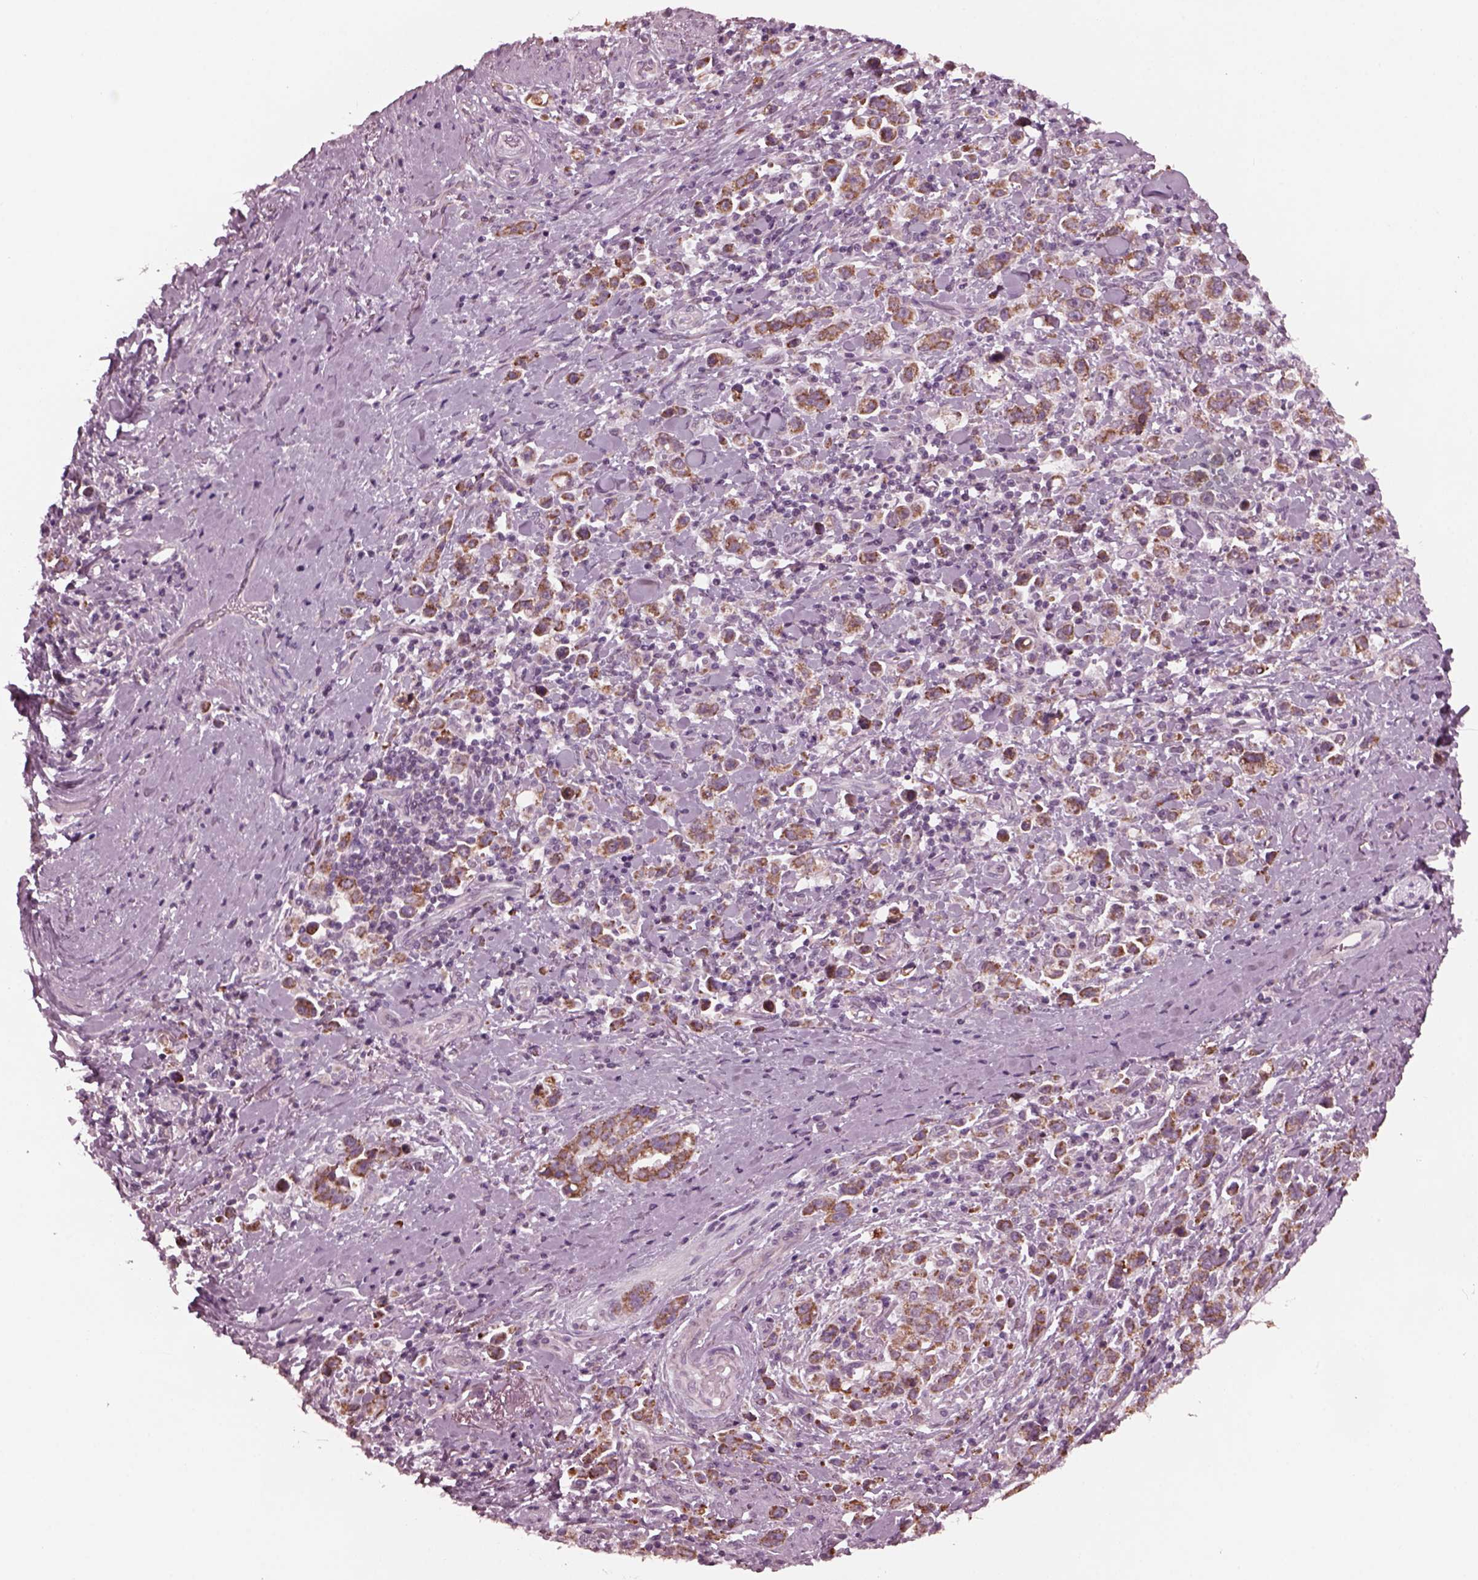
{"staining": {"intensity": "moderate", "quantity": "25%-75%", "location": "cytoplasmic/membranous"}, "tissue": "stomach cancer", "cell_type": "Tumor cells", "image_type": "cancer", "snomed": [{"axis": "morphology", "description": "Adenocarcinoma, NOS"}, {"axis": "topography", "description": "Stomach"}], "caption": "The image reveals immunohistochemical staining of stomach cancer (adenocarcinoma). There is moderate cytoplasmic/membranous staining is present in about 25%-75% of tumor cells.", "gene": "CELSR3", "patient": {"sex": "male", "age": 93}}